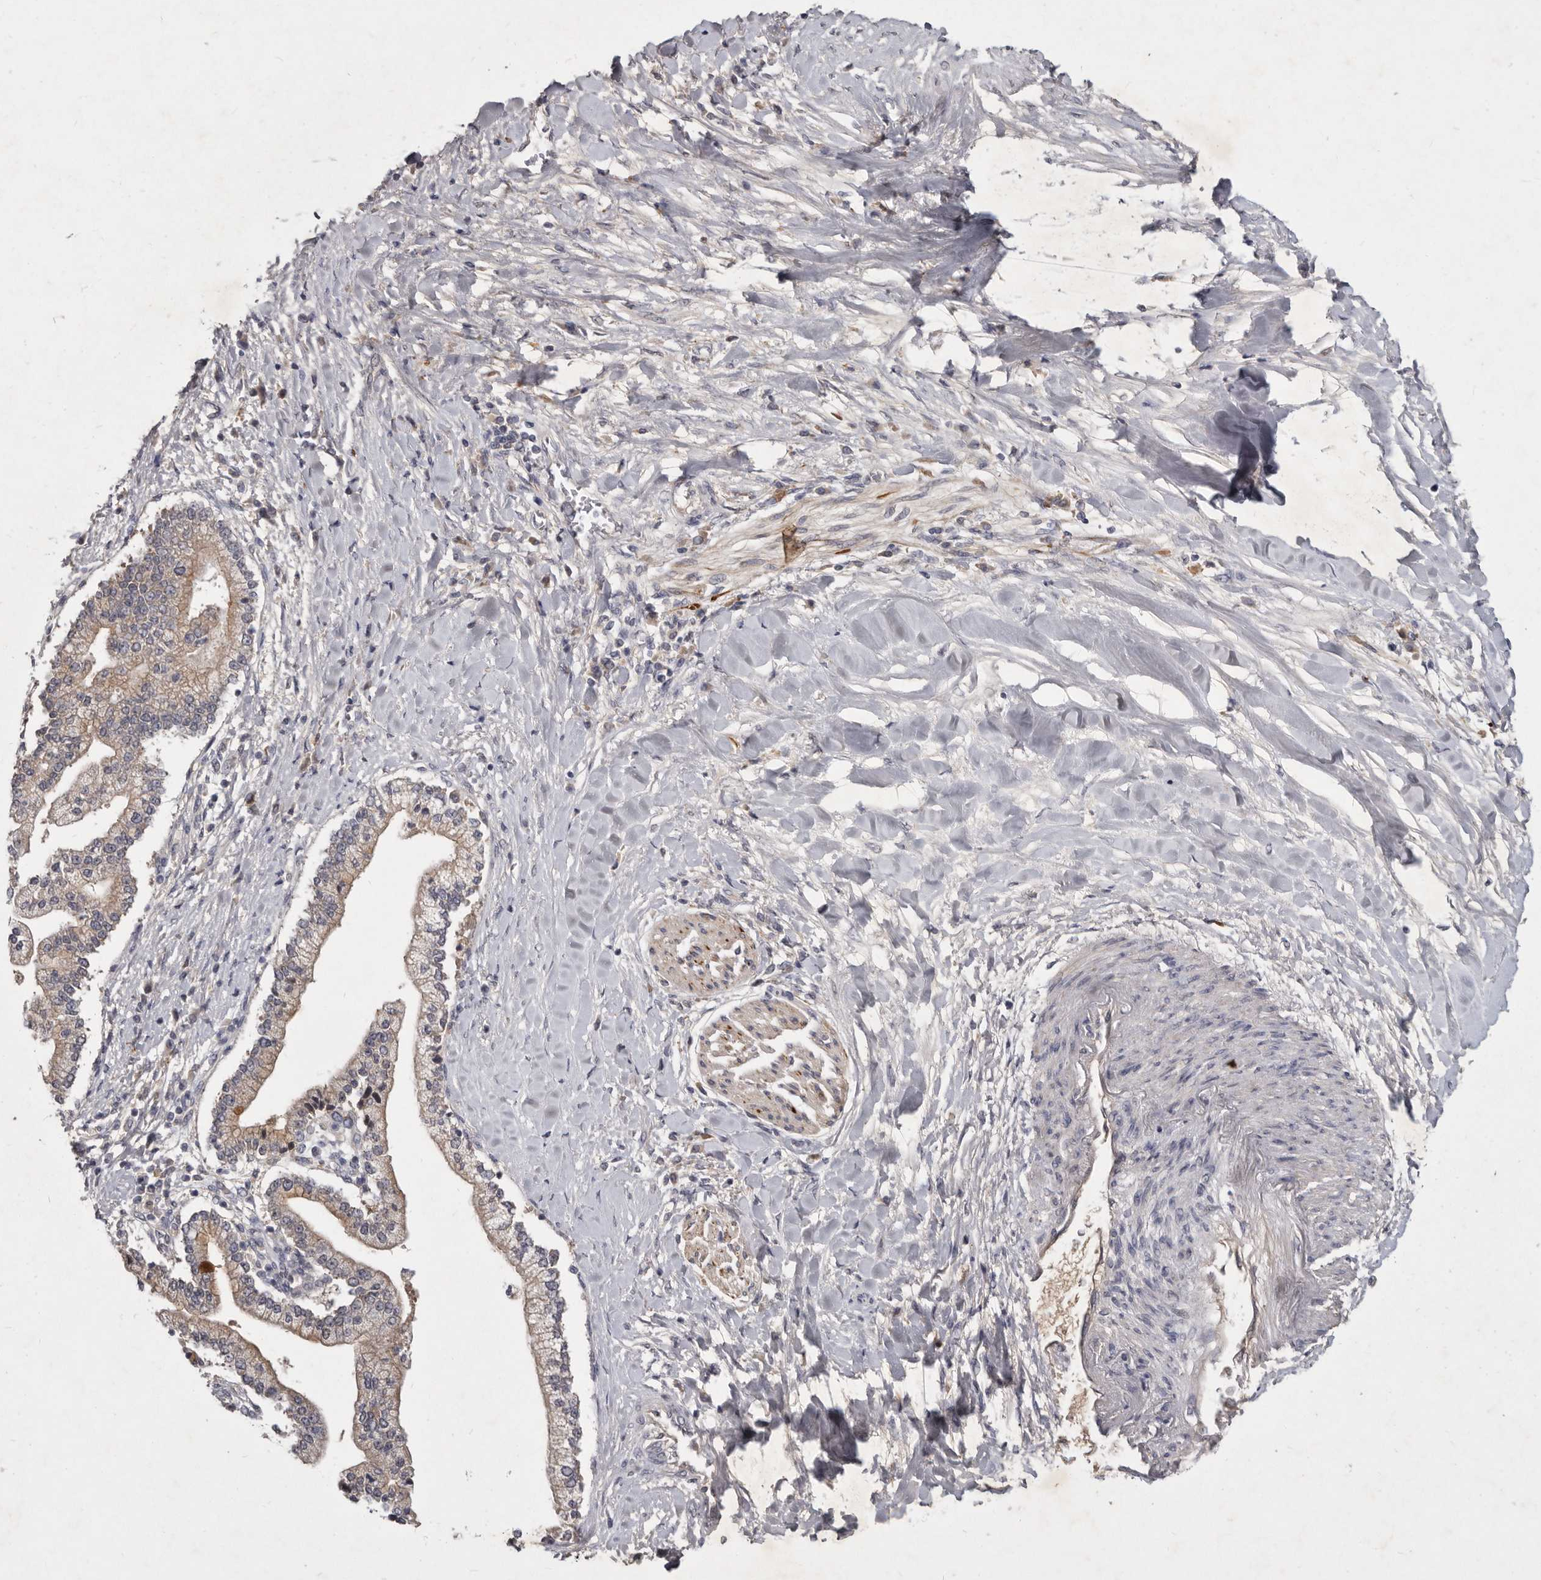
{"staining": {"intensity": "weak", "quantity": "<25%", "location": "cytoplasmic/membranous"}, "tissue": "liver cancer", "cell_type": "Tumor cells", "image_type": "cancer", "snomed": [{"axis": "morphology", "description": "Cholangiocarcinoma"}, {"axis": "topography", "description": "Liver"}], "caption": "Tumor cells show no significant protein positivity in cholangiocarcinoma (liver).", "gene": "SLC22A1", "patient": {"sex": "male", "age": 50}}